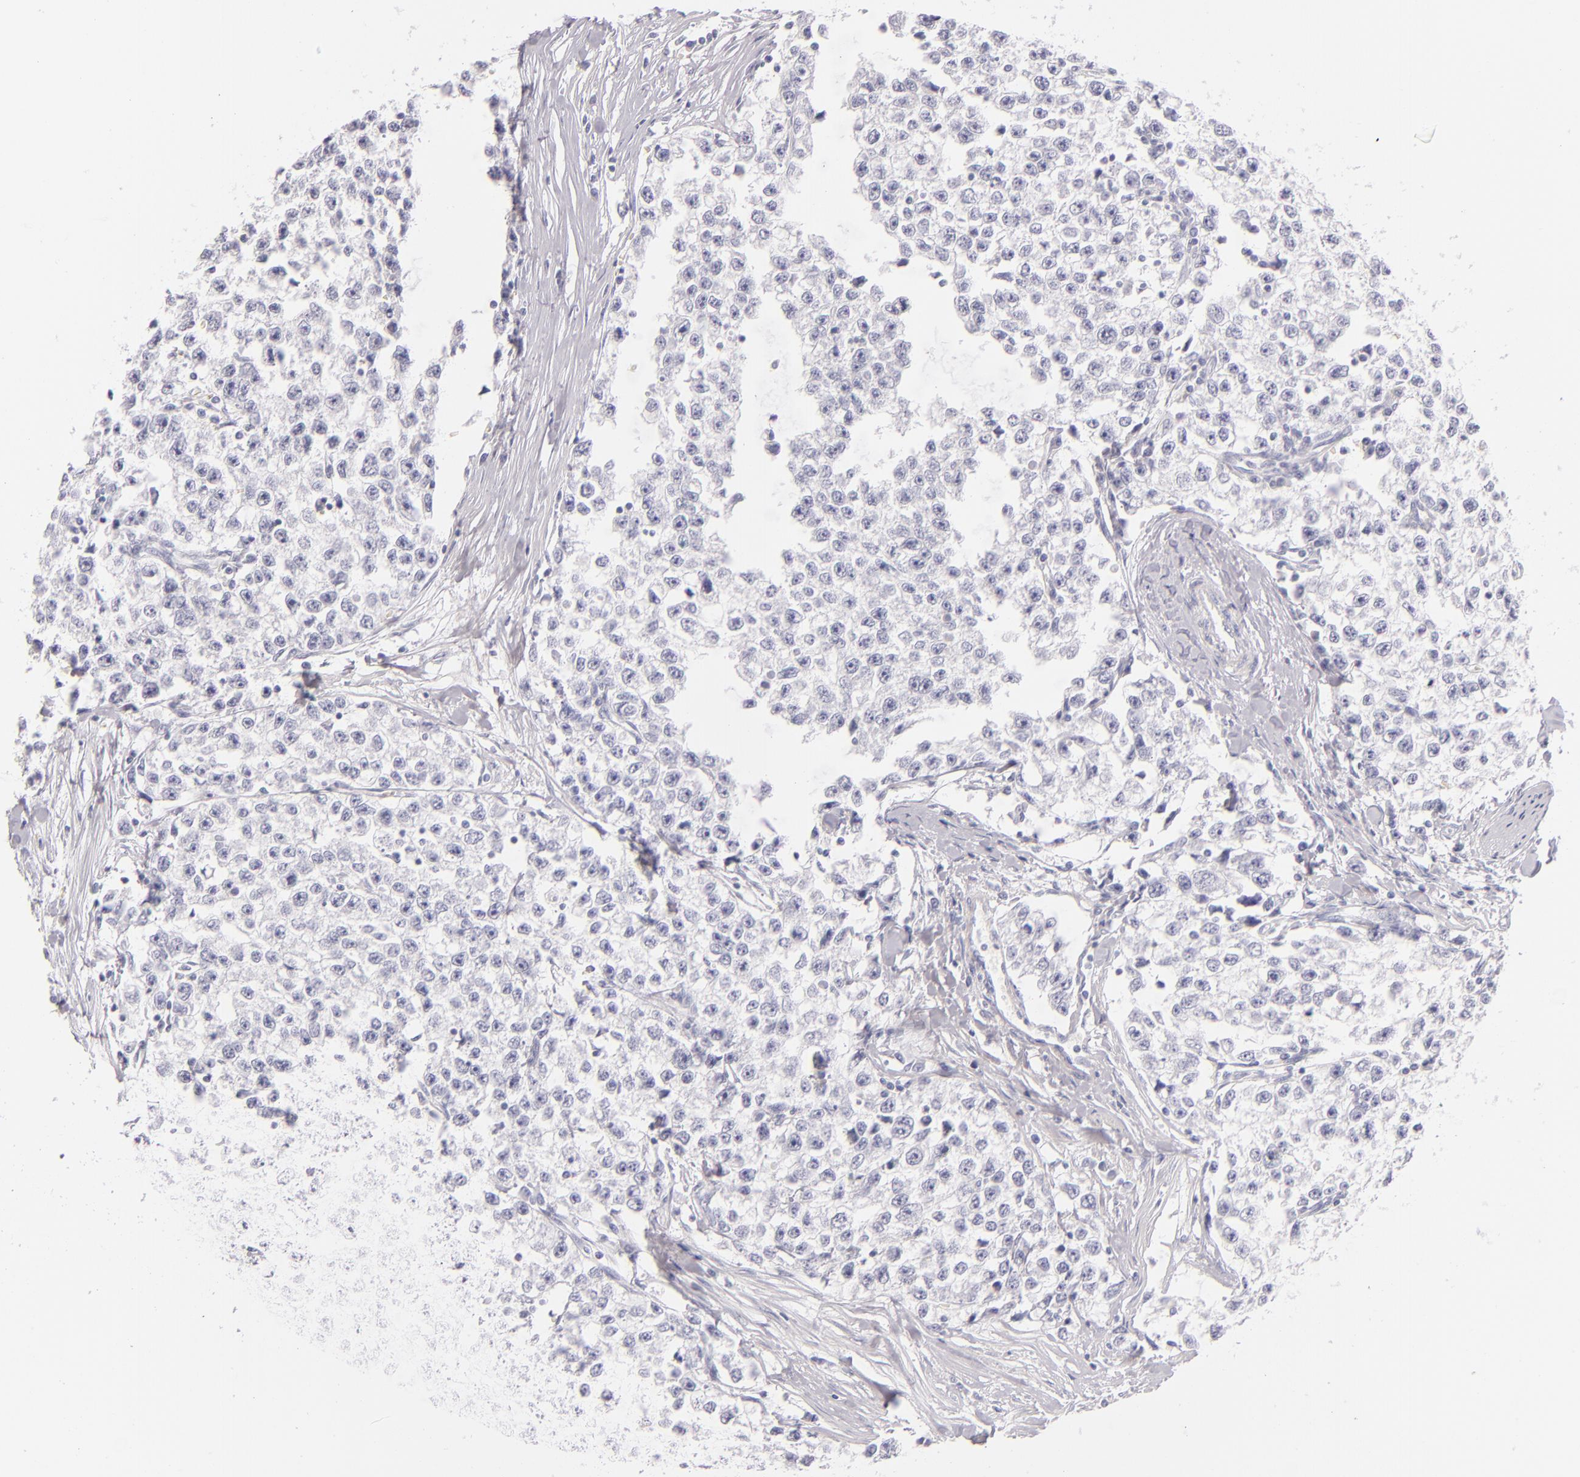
{"staining": {"intensity": "negative", "quantity": "none", "location": "none"}, "tissue": "testis cancer", "cell_type": "Tumor cells", "image_type": "cancer", "snomed": [{"axis": "morphology", "description": "Seminoma, NOS"}, {"axis": "morphology", "description": "Carcinoma, Embryonal, NOS"}, {"axis": "topography", "description": "Testis"}], "caption": "High magnification brightfield microscopy of embryonal carcinoma (testis) stained with DAB (brown) and counterstained with hematoxylin (blue): tumor cells show no significant positivity.", "gene": "FABP1", "patient": {"sex": "male", "age": 30}}